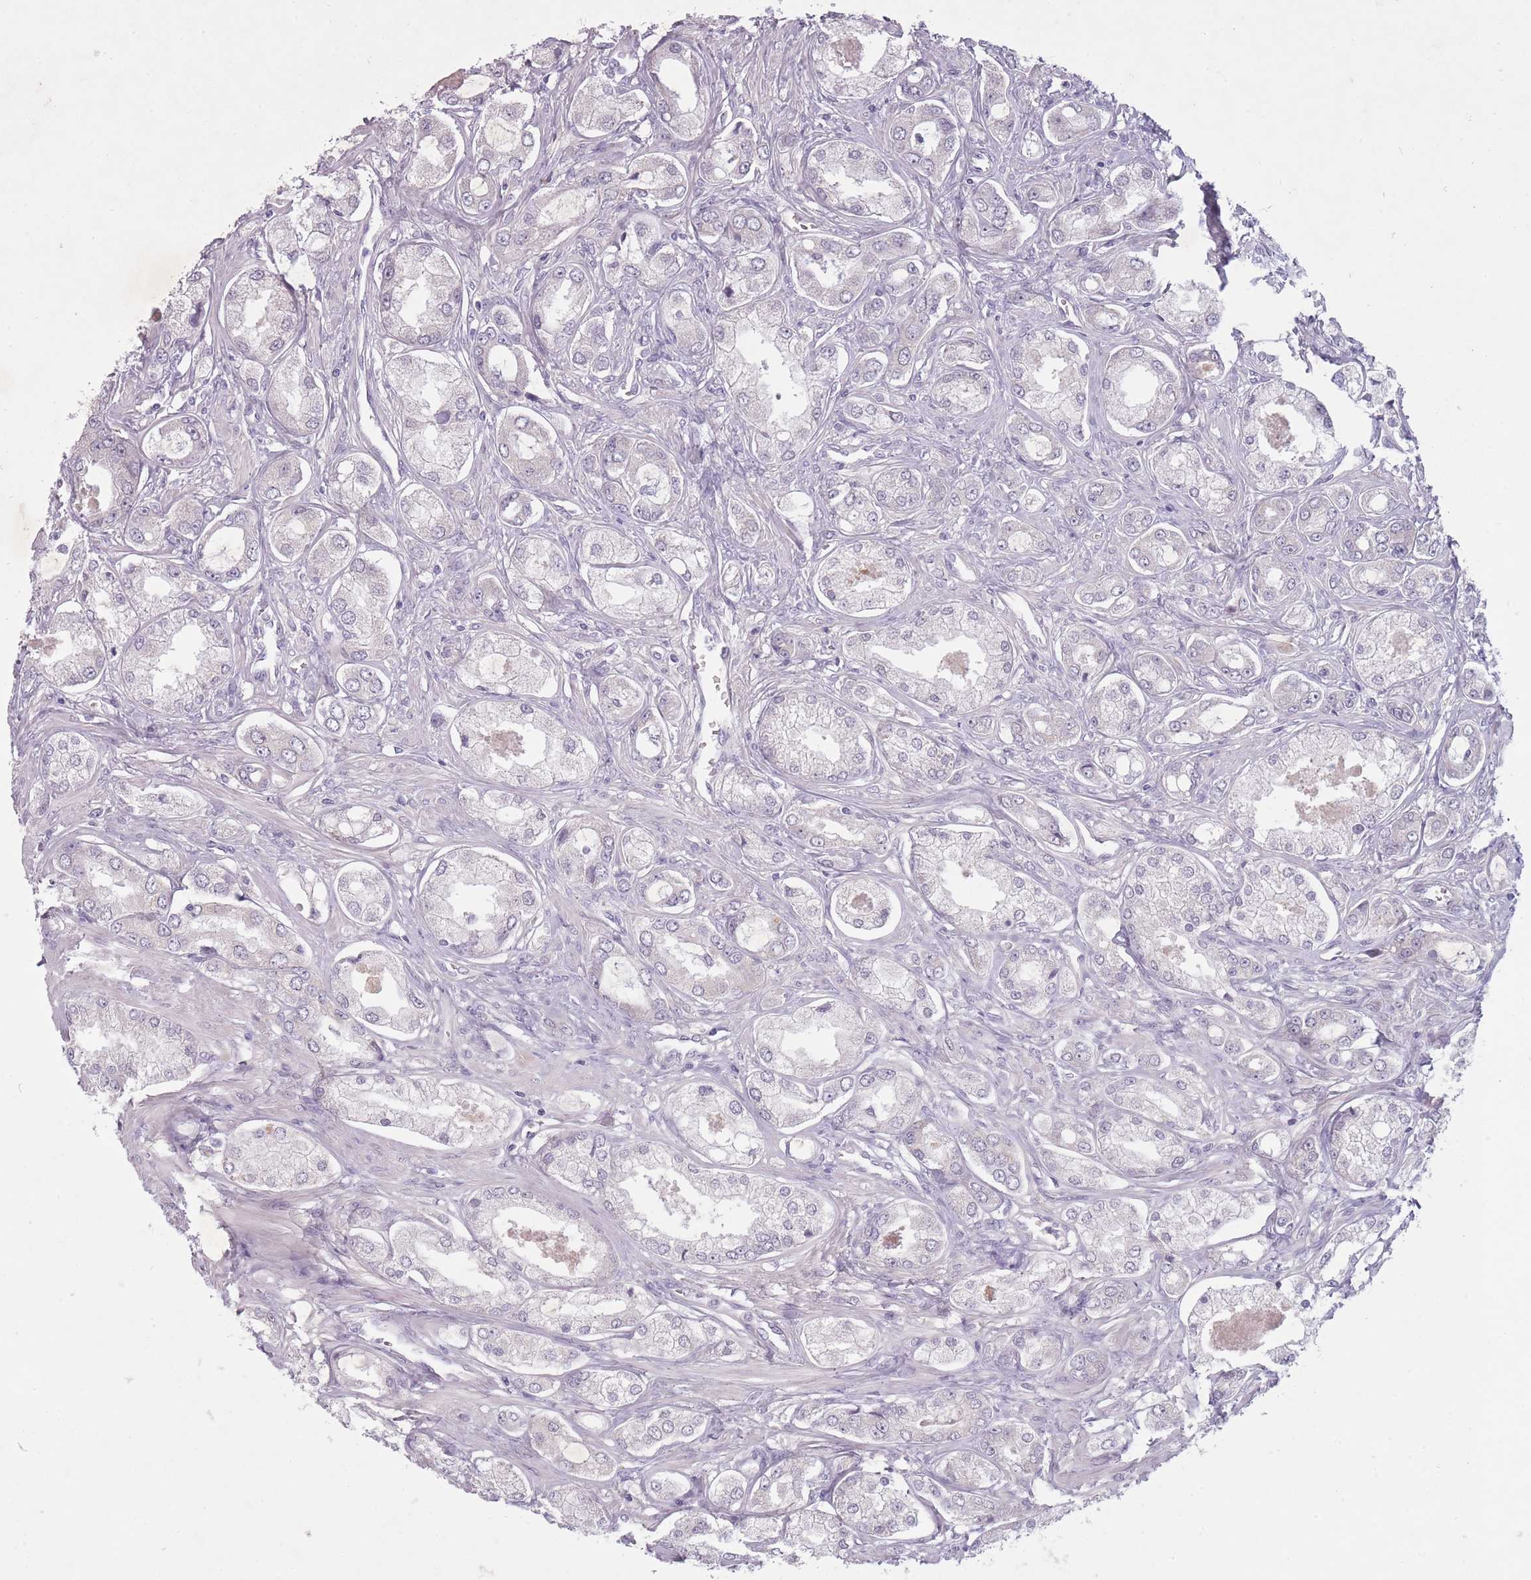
{"staining": {"intensity": "negative", "quantity": "none", "location": "none"}, "tissue": "prostate cancer", "cell_type": "Tumor cells", "image_type": "cancer", "snomed": [{"axis": "morphology", "description": "Adenocarcinoma, Low grade"}, {"axis": "topography", "description": "Prostate"}], "caption": "Tumor cells are negative for protein expression in human prostate cancer.", "gene": "FAM43B", "patient": {"sex": "male", "age": 68}}